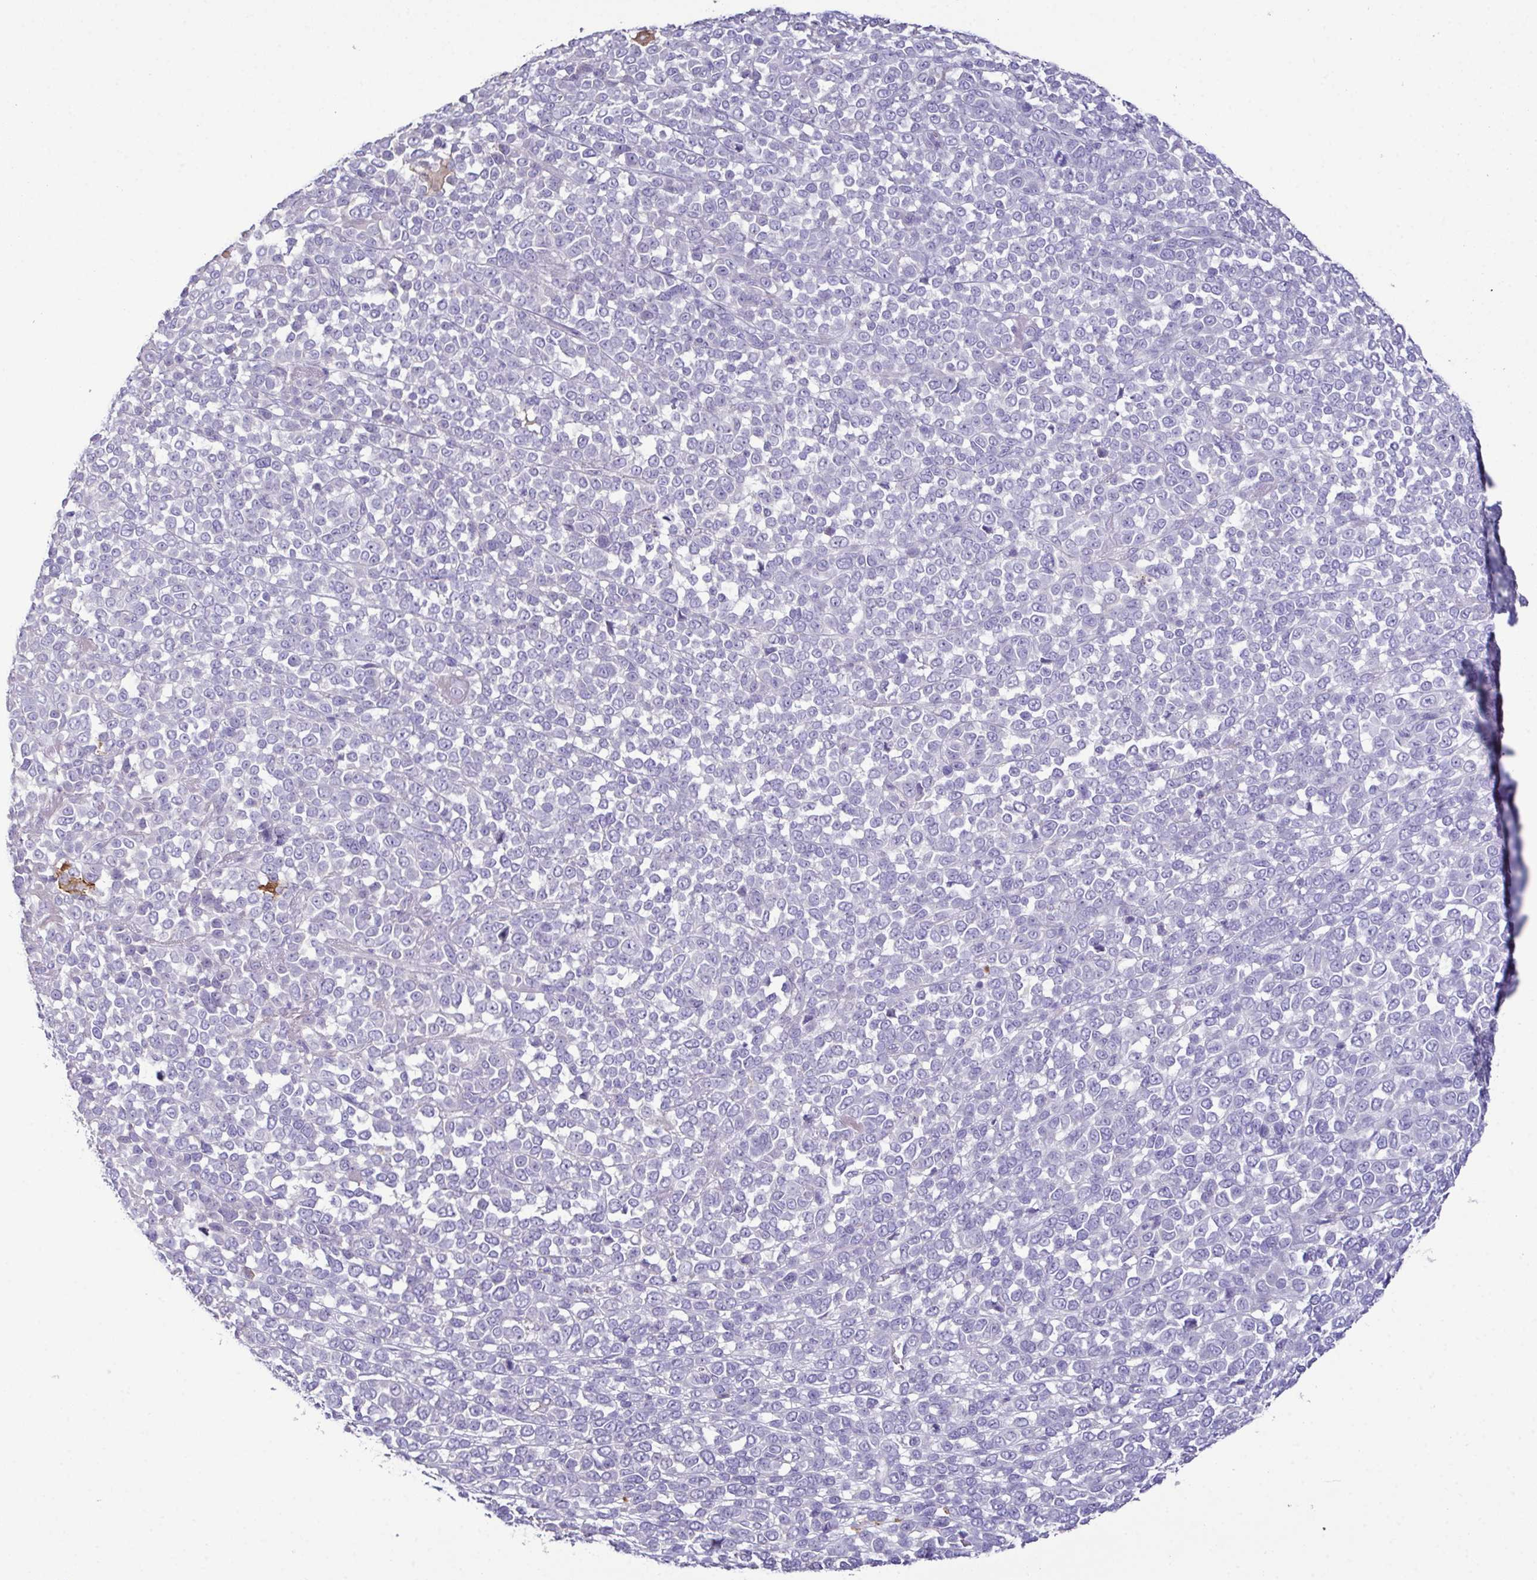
{"staining": {"intensity": "negative", "quantity": "none", "location": "none"}, "tissue": "melanoma", "cell_type": "Tumor cells", "image_type": "cancer", "snomed": [{"axis": "morphology", "description": "Malignant melanoma, NOS"}, {"axis": "topography", "description": "Skin"}], "caption": "The immunohistochemistry photomicrograph has no significant staining in tumor cells of malignant melanoma tissue. The staining was performed using DAB (3,3'-diaminobenzidine) to visualize the protein expression in brown, while the nuclei were stained in blue with hematoxylin (Magnification: 20x).", "gene": "MARCO", "patient": {"sex": "female", "age": 95}}